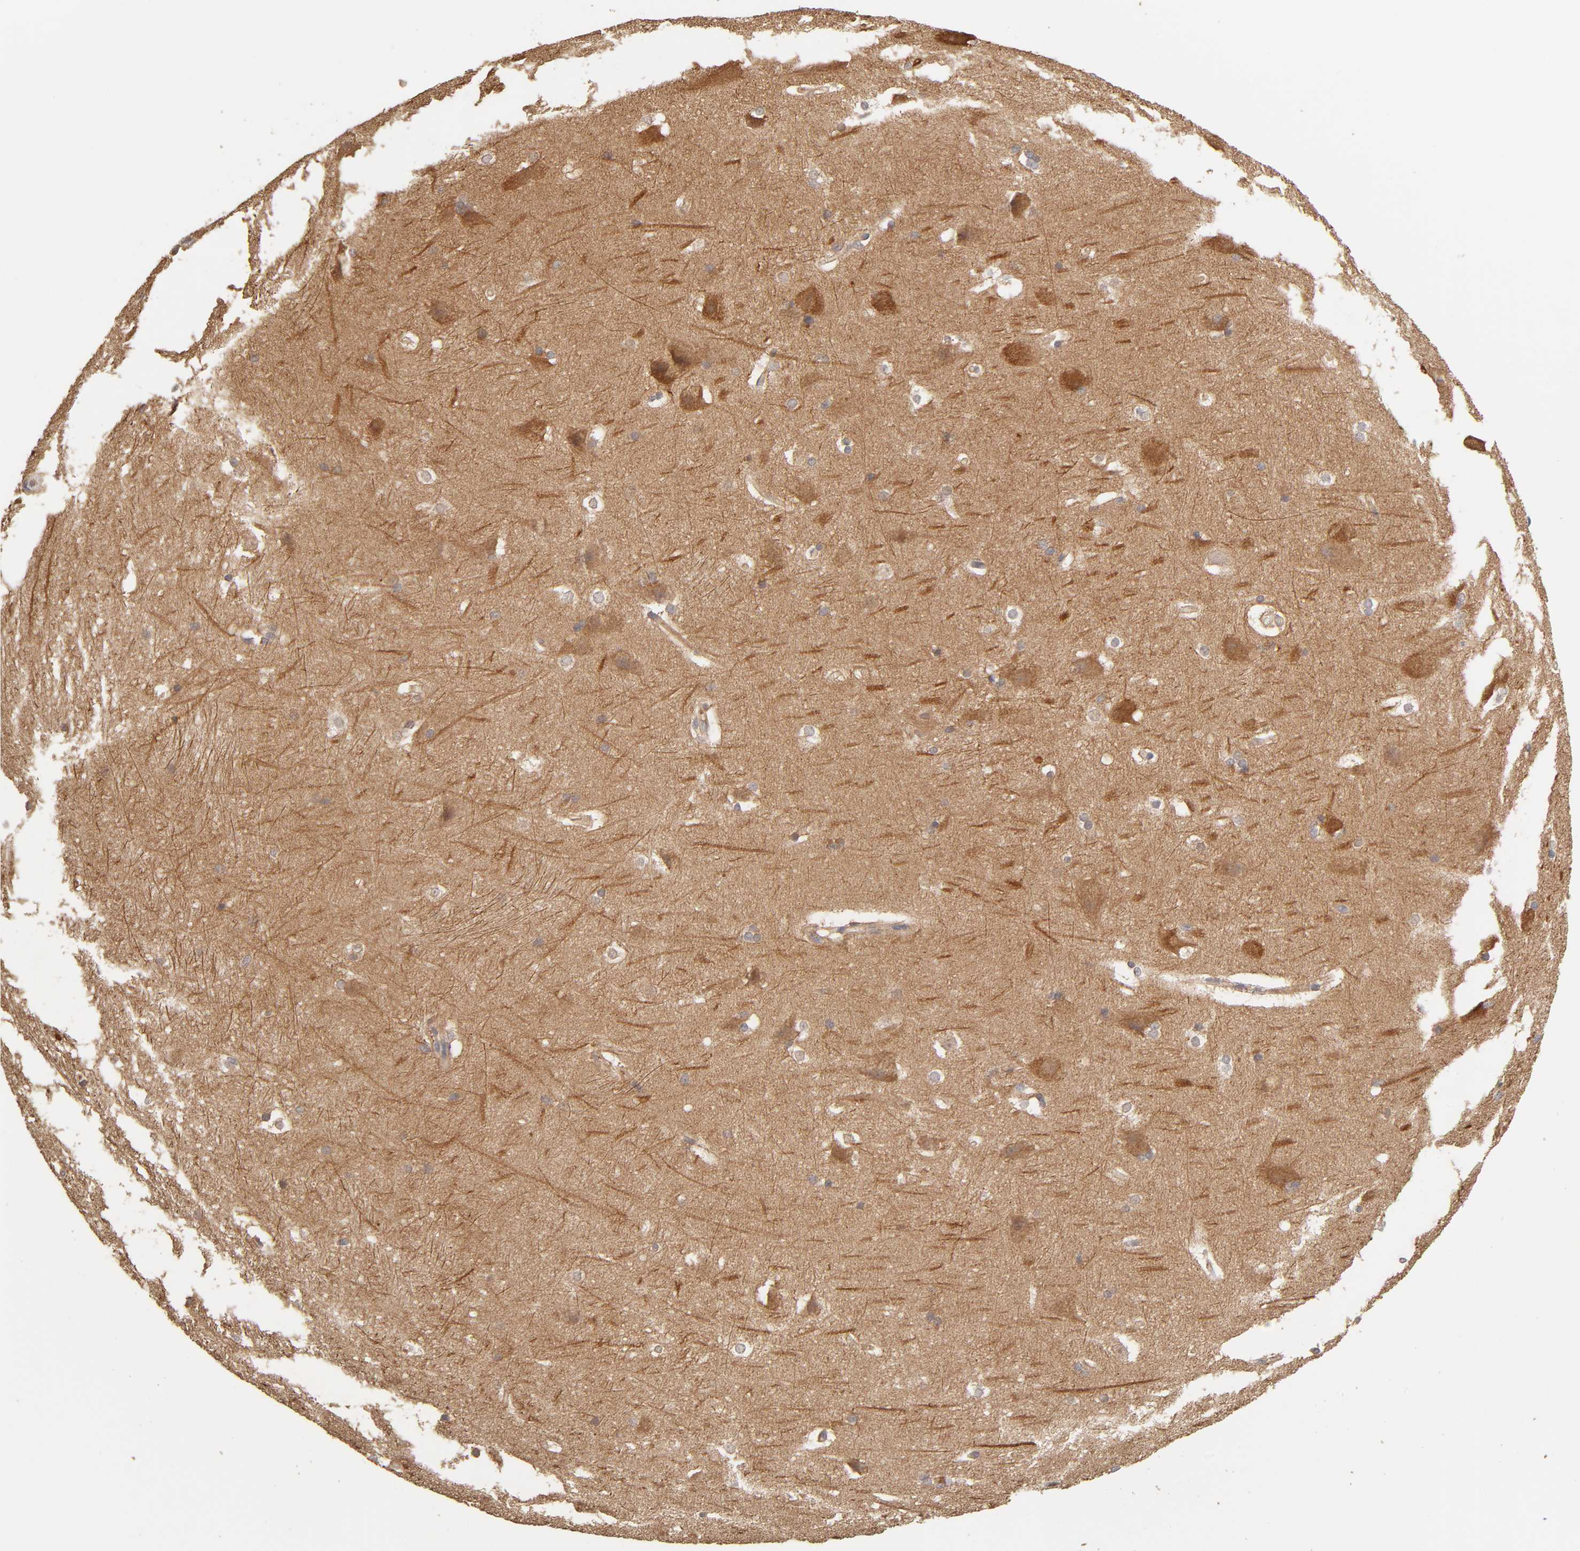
{"staining": {"intensity": "negative", "quantity": "none", "location": "none"}, "tissue": "hippocampus", "cell_type": "Glial cells", "image_type": "normal", "snomed": [{"axis": "morphology", "description": "Normal tissue, NOS"}, {"axis": "topography", "description": "Hippocampus"}], "caption": "DAB (3,3'-diaminobenzidine) immunohistochemical staining of benign human hippocampus exhibits no significant staining in glial cells. (DAB (3,3'-diaminobenzidine) immunohistochemistry (IHC), high magnification).", "gene": "AP1G2", "patient": {"sex": "female", "age": 19}}